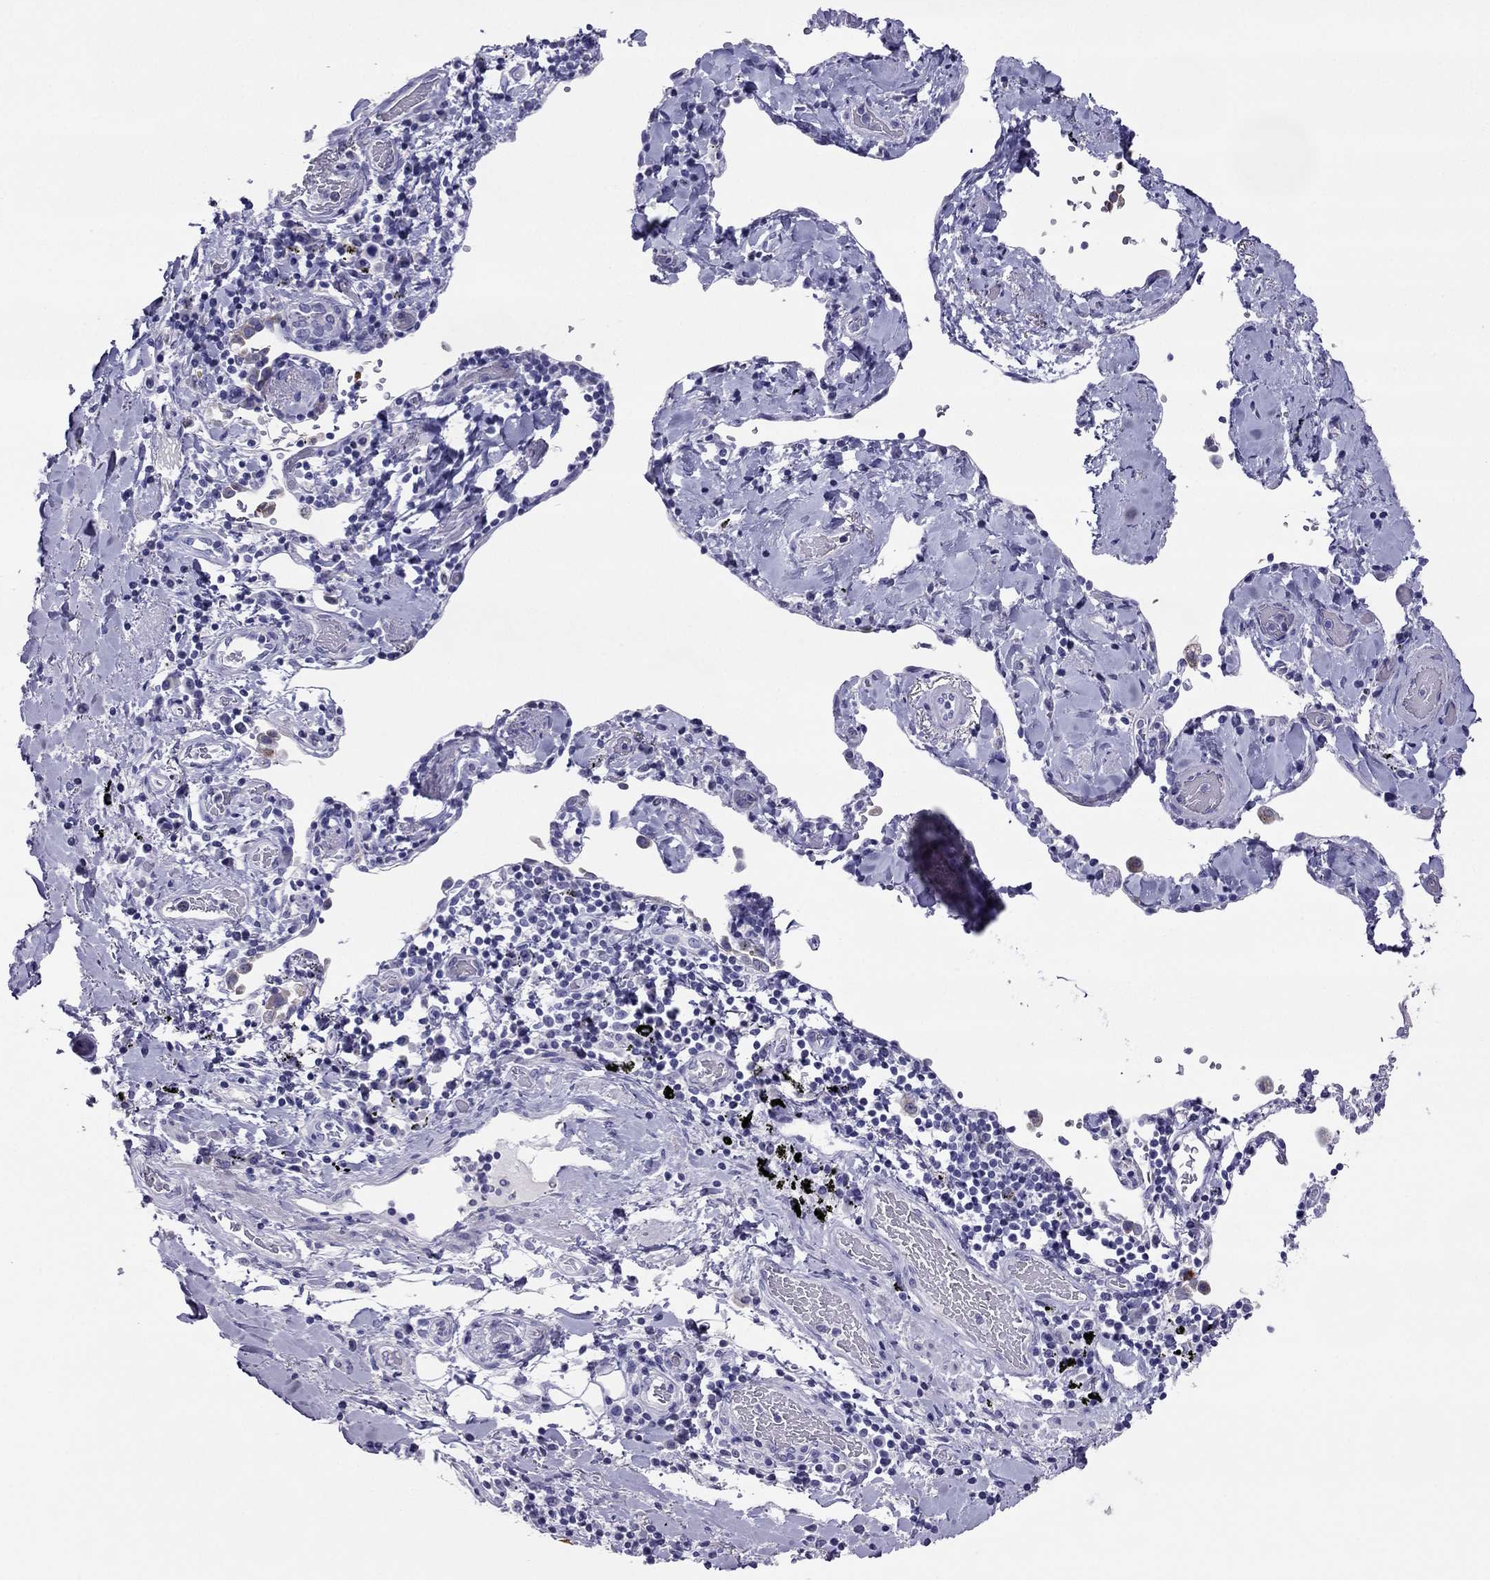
{"staining": {"intensity": "negative", "quantity": "none", "location": "none"}, "tissue": "lung cancer", "cell_type": "Tumor cells", "image_type": "cancer", "snomed": [{"axis": "morphology", "description": "Squamous cell carcinoma, NOS"}, {"axis": "topography", "description": "Lung"}], "caption": "Immunohistochemistry image of human squamous cell carcinoma (lung) stained for a protein (brown), which shows no expression in tumor cells.", "gene": "MAEL", "patient": {"sex": "male", "age": 57}}